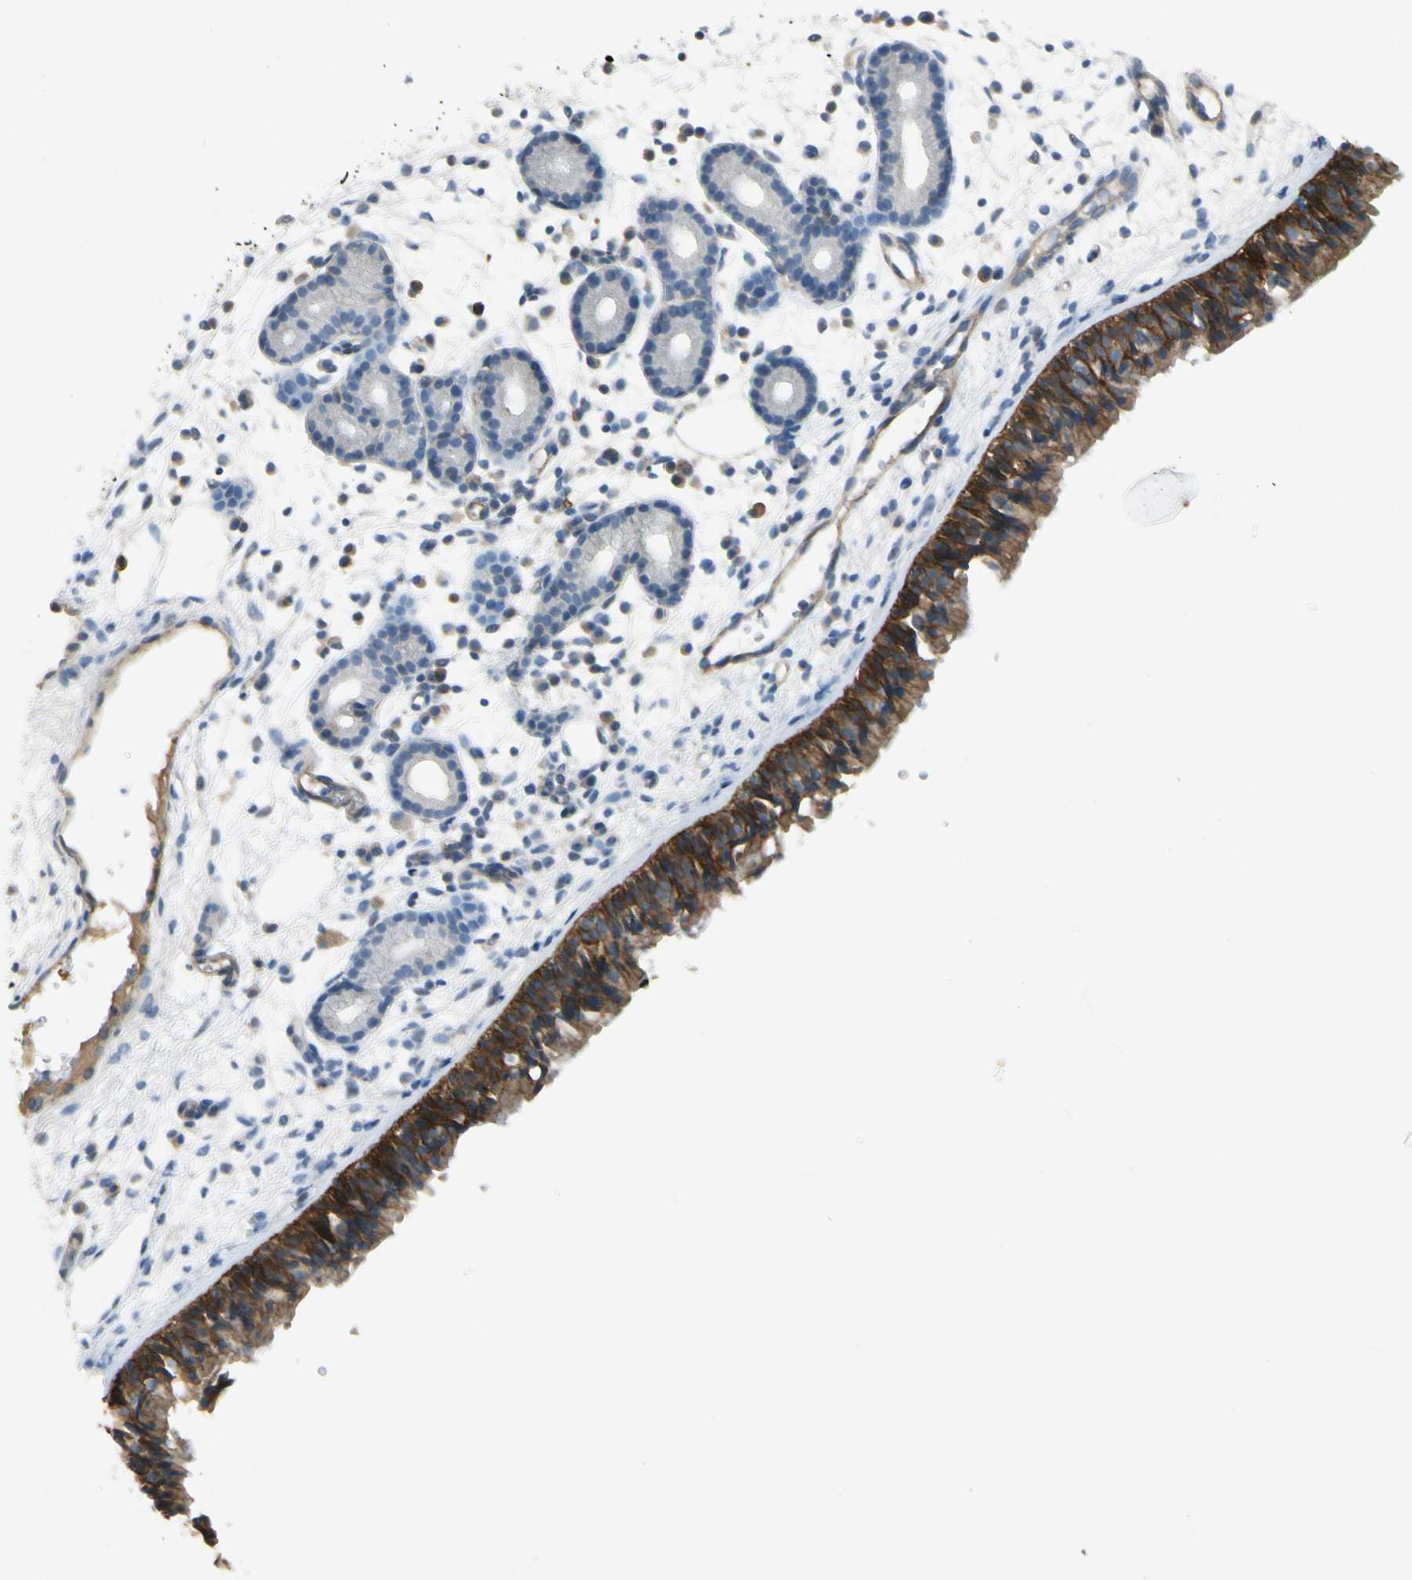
{"staining": {"intensity": "strong", "quantity": ">75%", "location": "cytoplasmic/membranous"}, "tissue": "nasopharynx", "cell_type": "Respiratory epithelial cells", "image_type": "normal", "snomed": [{"axis": "morphology", "description": "Normal tissue, NOS"}, {"axis": "morphology", "description": "Inflammation, NOS"}, {"axis": "topography", "description": "Nasopharynx"}], "caption": "The histopathology image exhibits immunohistochemical staining of normal nasopharynx. There is strong cytoplasmic/membranous expression is appreciated in approximately >75% of respiratory epithelial cells. The protein of interest is stained brown, and the nuclei are stained in blue (DAB IHC with brightfield microscopy, high magnification).", "gene": "ITGA3", "patient": {"sex": "female", "age": 55}}